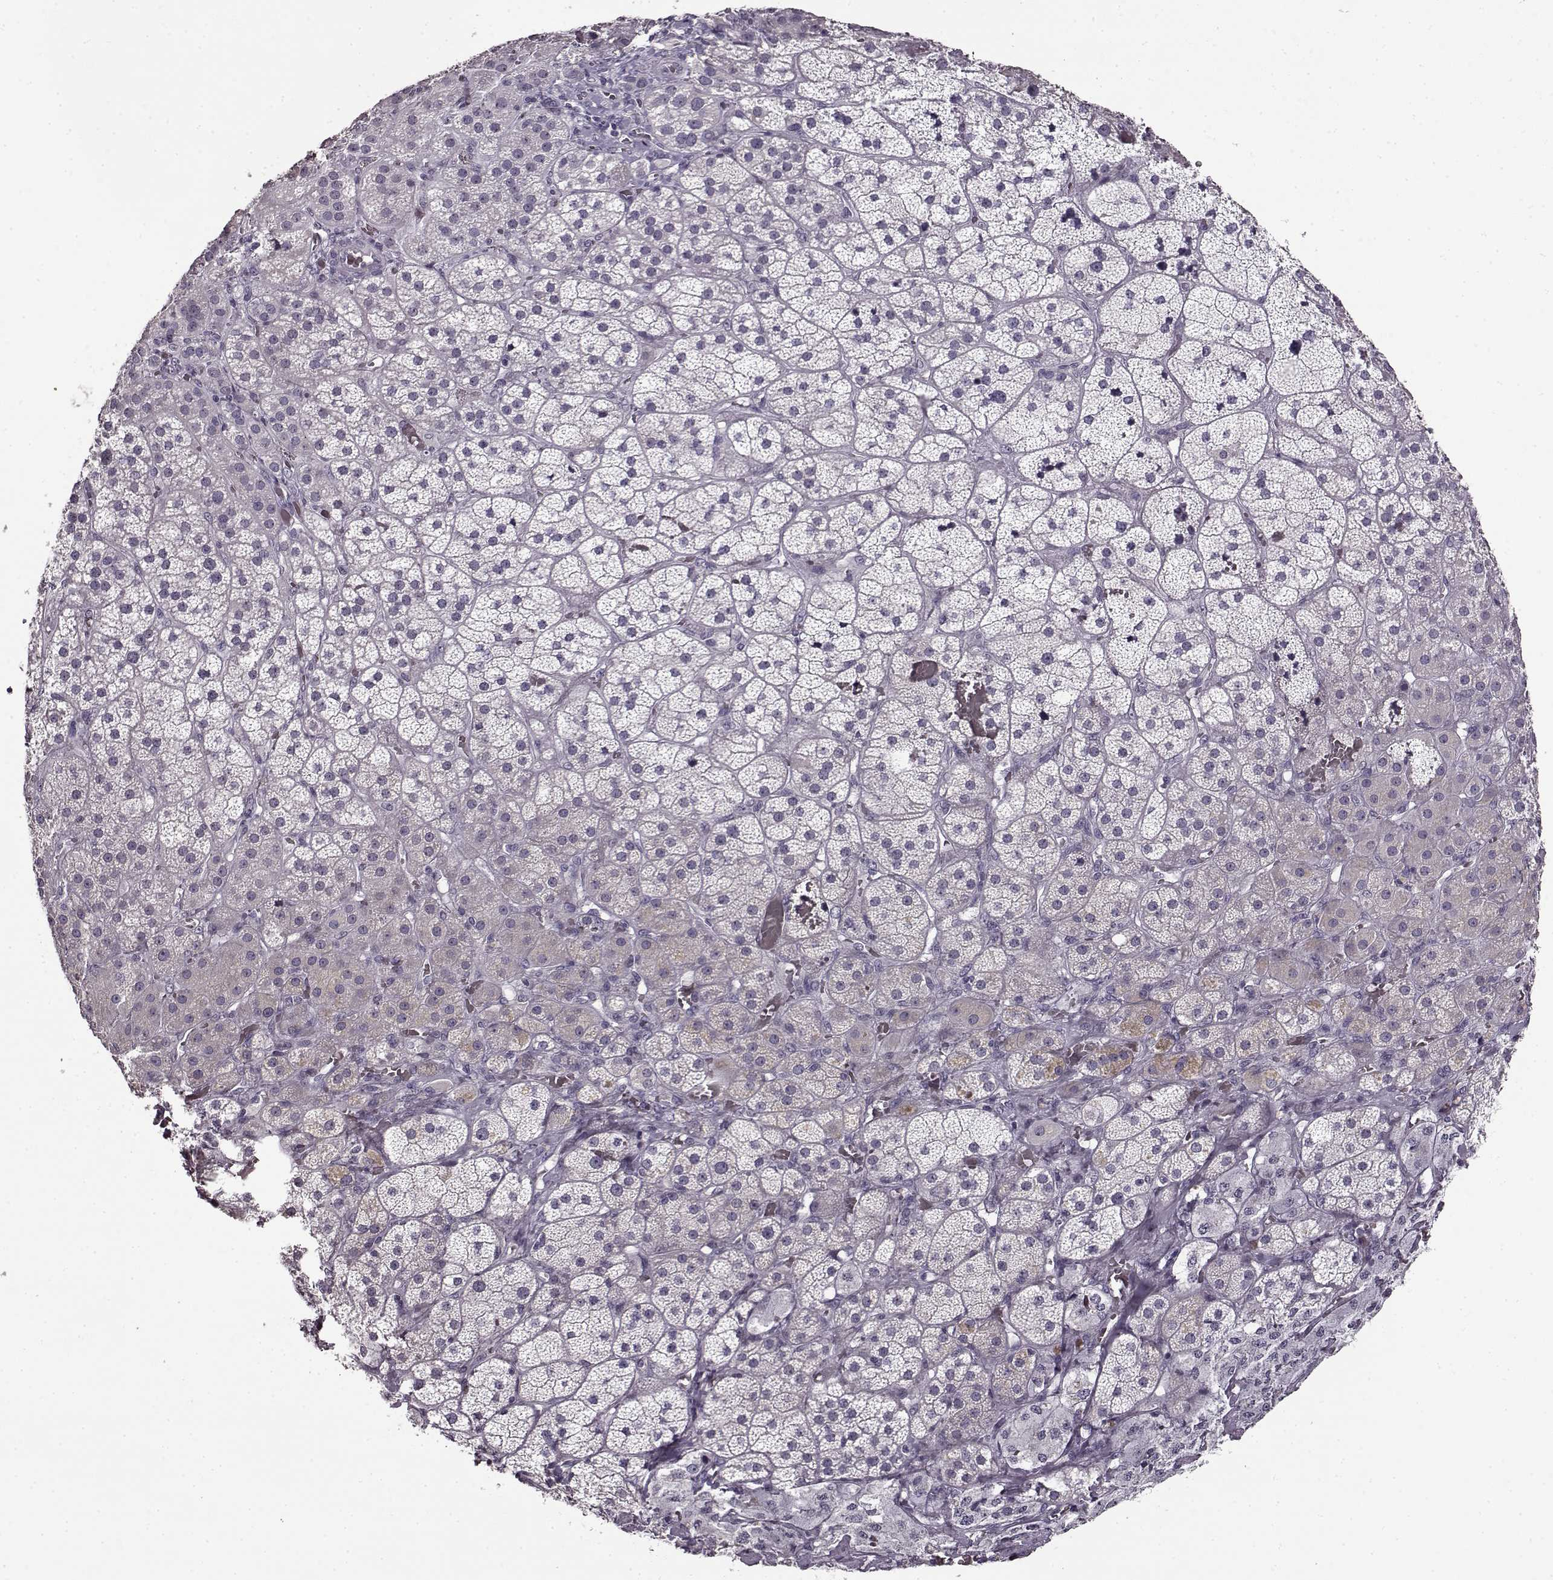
{"staining": {"intensity": "negative", "quantity": "none", "location": "none"}, "tissue": "adrenal gland", "cell_type": "Glandular cells", "image_type": "normal", "snomed": [{"axis": "morphology", "description": "Normal tissue, NOS"}, {"axis": "topography", "description": "Adrenal gland"}], "caption": "DAB immunohistochemical staining of normal human adrenal gland exhibits no significant positivity in glandular cells. (DAB (3,3'-diaminobenzidine) immunohistochemistry, high magnification).", "gene": "FSHB", "patient": {"sex": "male", "age": 57}}